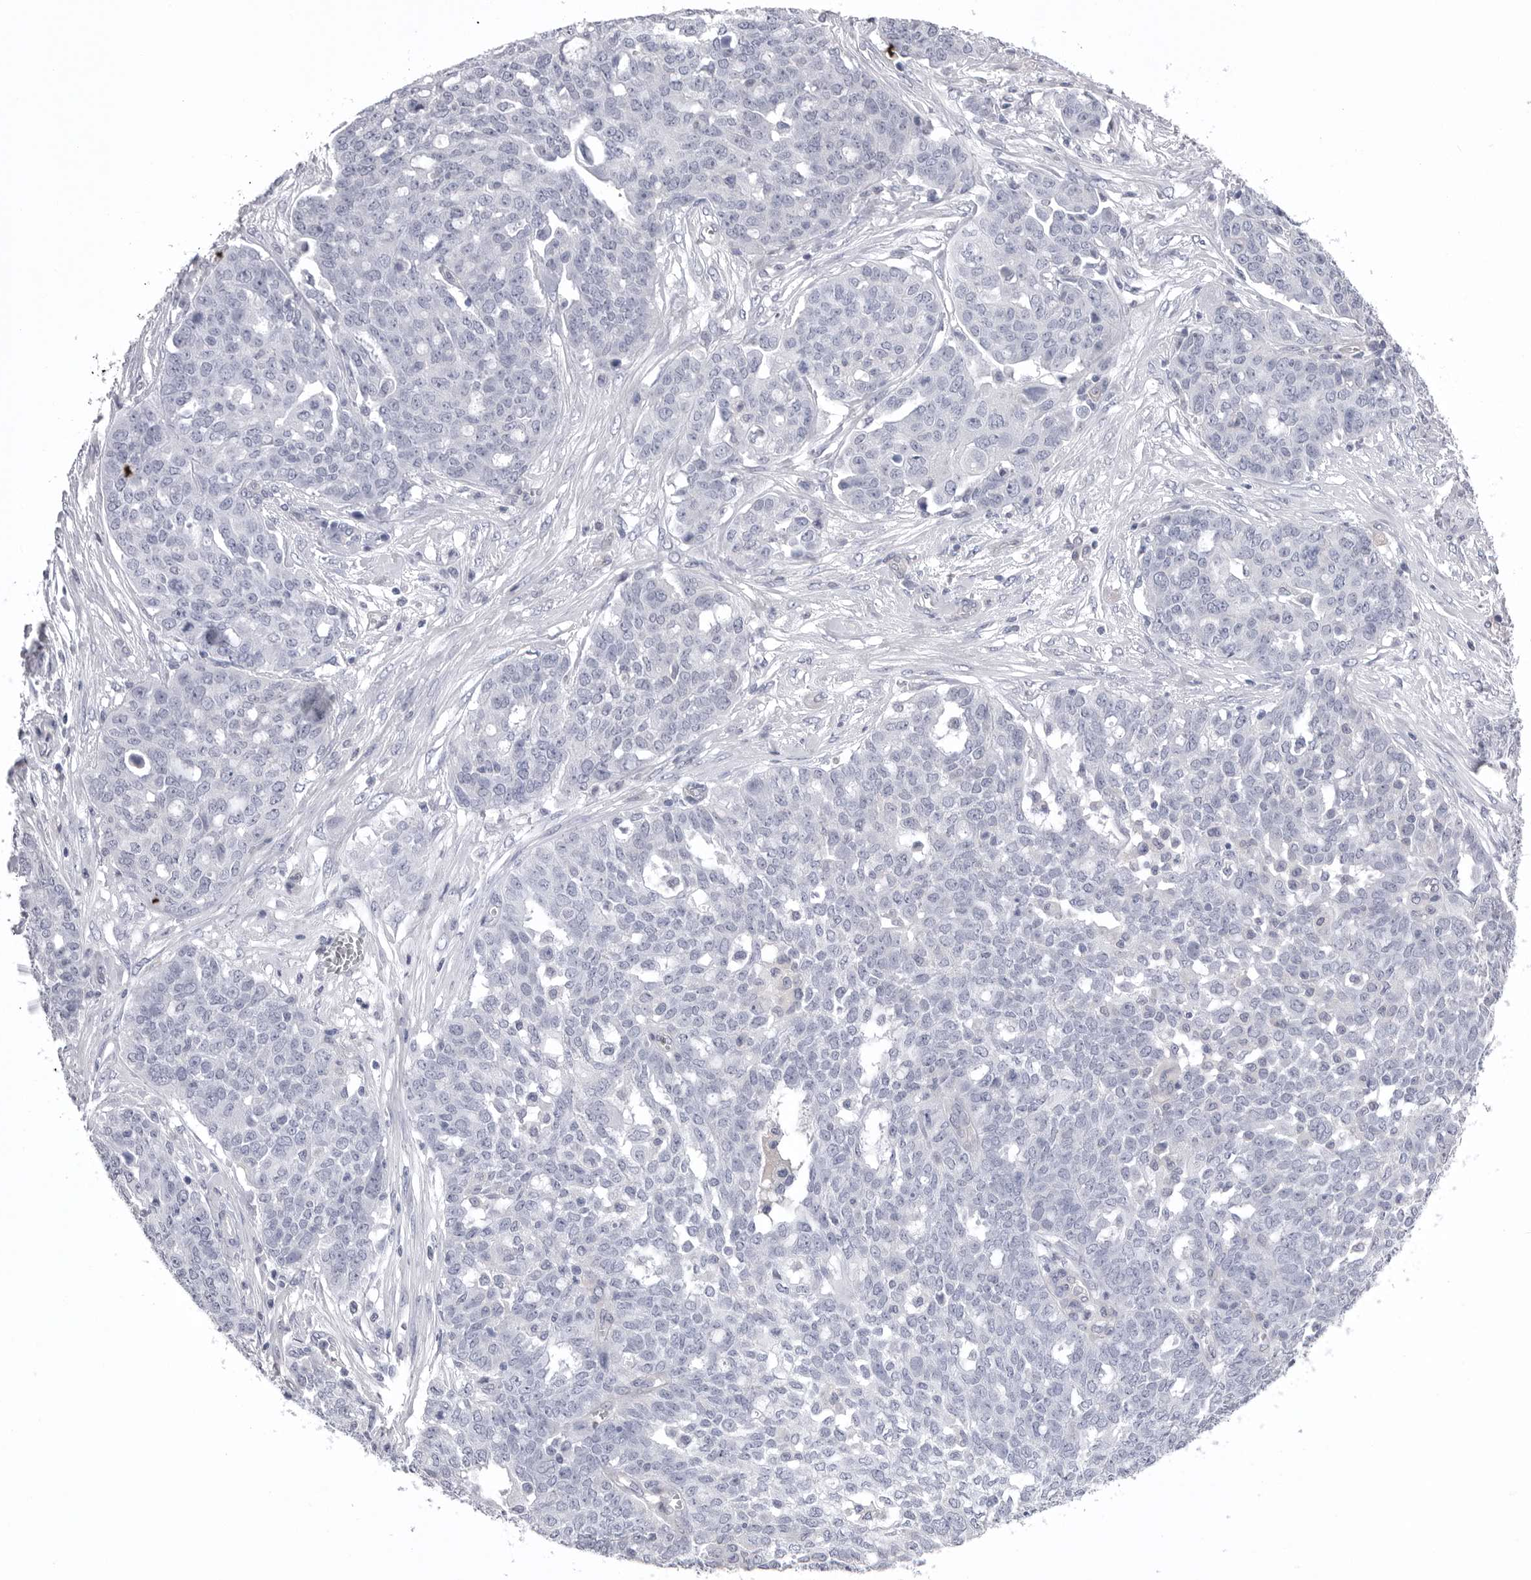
{"staining": {"intensity": "negative", "quantity": "none", "location": "none"}, "tissue": "ovarian cancer", "cell_type": "Tumor cells", "image_type": "cancer", "snomed": [{"axis": "morphology", "description": "Cystadenocarcinoma, serous, NOS"}, {"axis": "topography", "description": "Soft tissue"}, {"axis": "topography", "description": "Ovary"}], "caption": "IHC micrograph of neoplastic tissue: serous cystadenocarcinoma (ovarian) stained with DAB shows no significant protein expression in tumor cells.", "gene": "DLGAP3", "patient": {"sex": "female", "age": 57}}